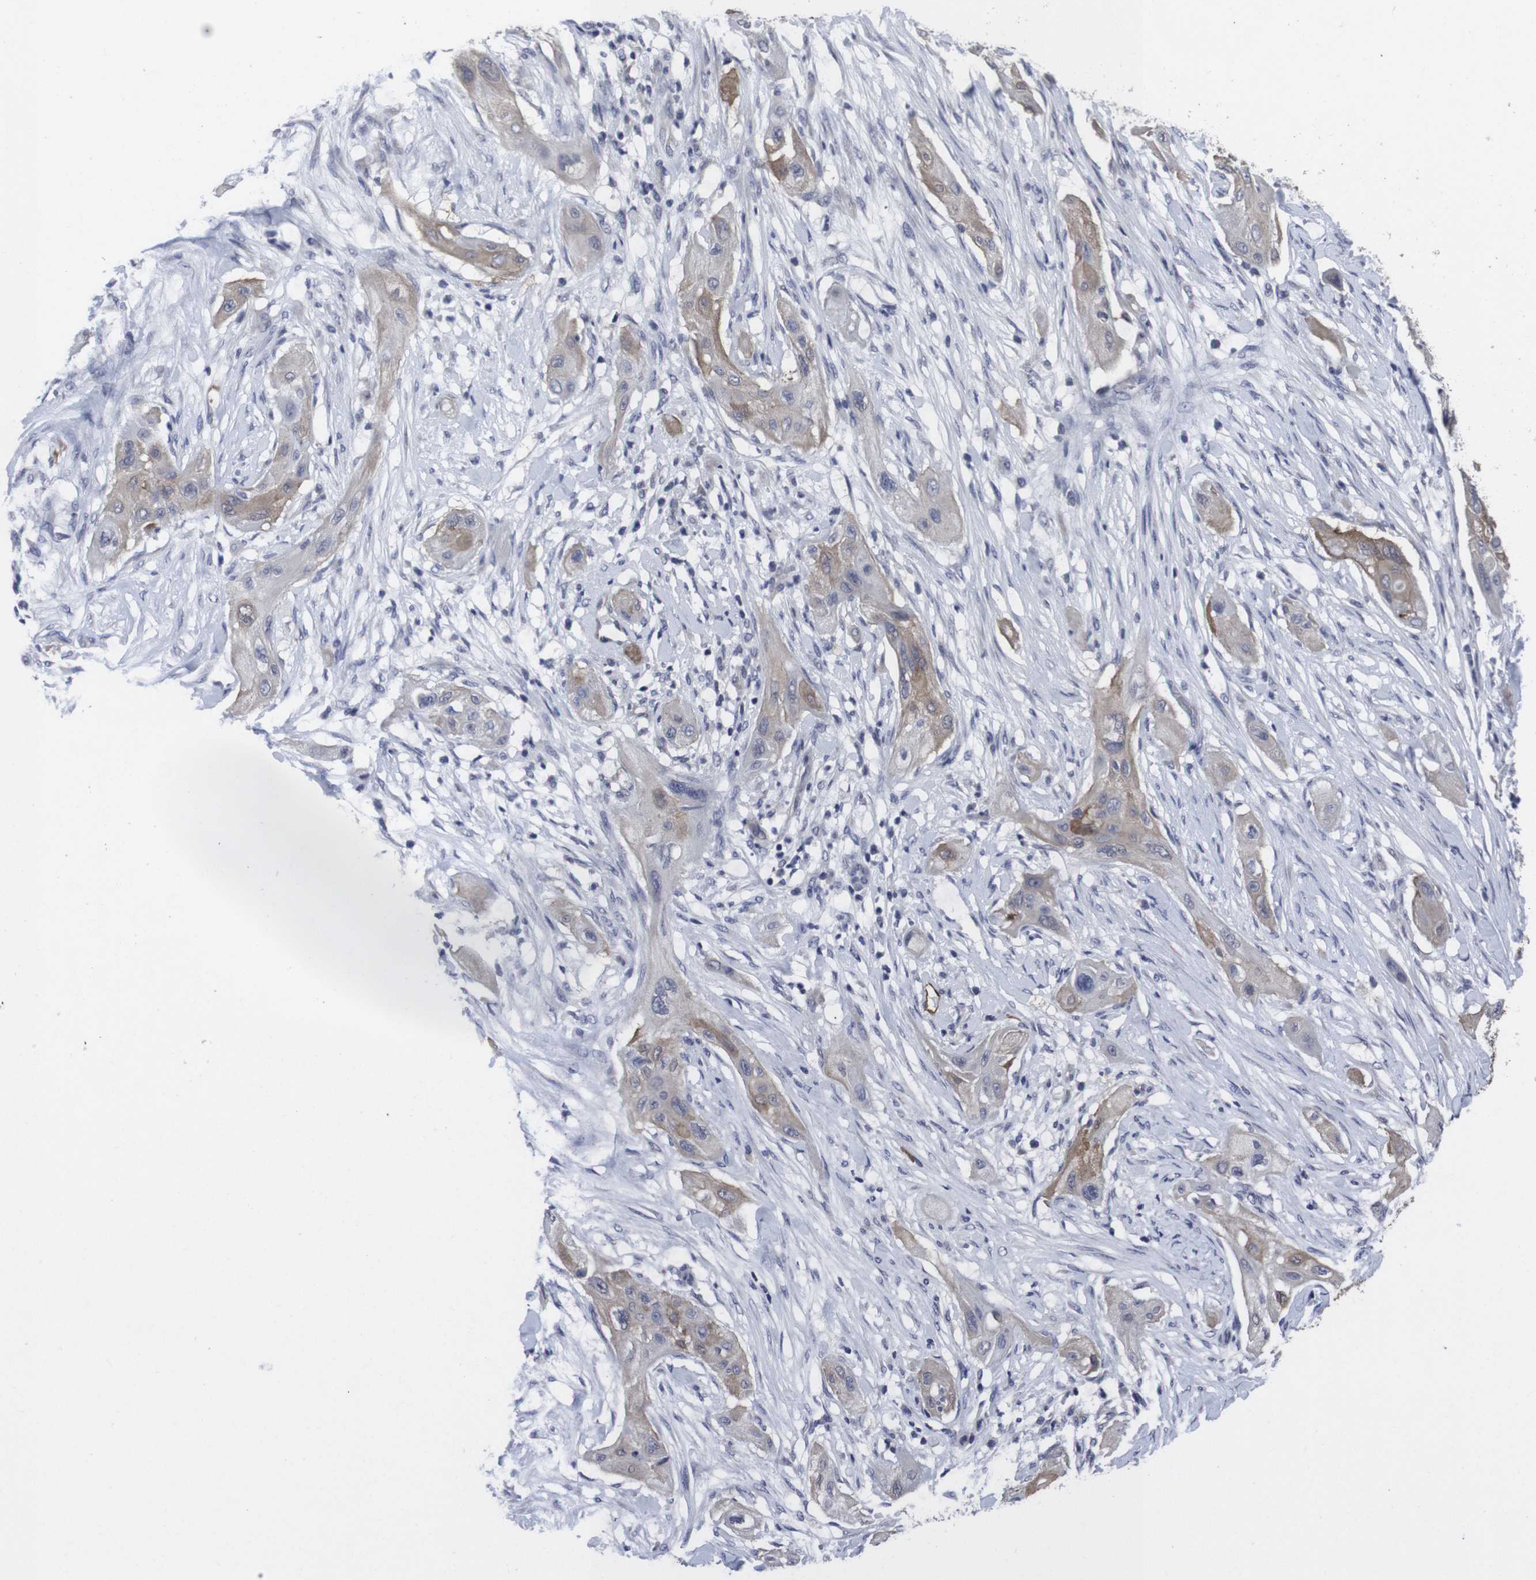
{"staining": {"intensity": "weak", "quantity": "25%-75%", "location": "cytoplasmic/membranous"}, "tissue": "lung cancer", "cell_type": "Tumor cells", "image_type": "cancer", "snomed": [{"axis": "morphology", "description": "Squamous cell carcinoma, NOS"}, {"axis": "topography", "description": "Lung"}], "caption": "This histopathology image exhibits lung cancer (squamous cell carcinoma) stained with immunohistochemistry to label a protein in brown. The cytoplasmic/membranous of tumor cells show weak positivity for the protein. Nuclei are counter-stained blue.", "gene": "SNCG", "patient": {"sex": "female", "age": 47}}